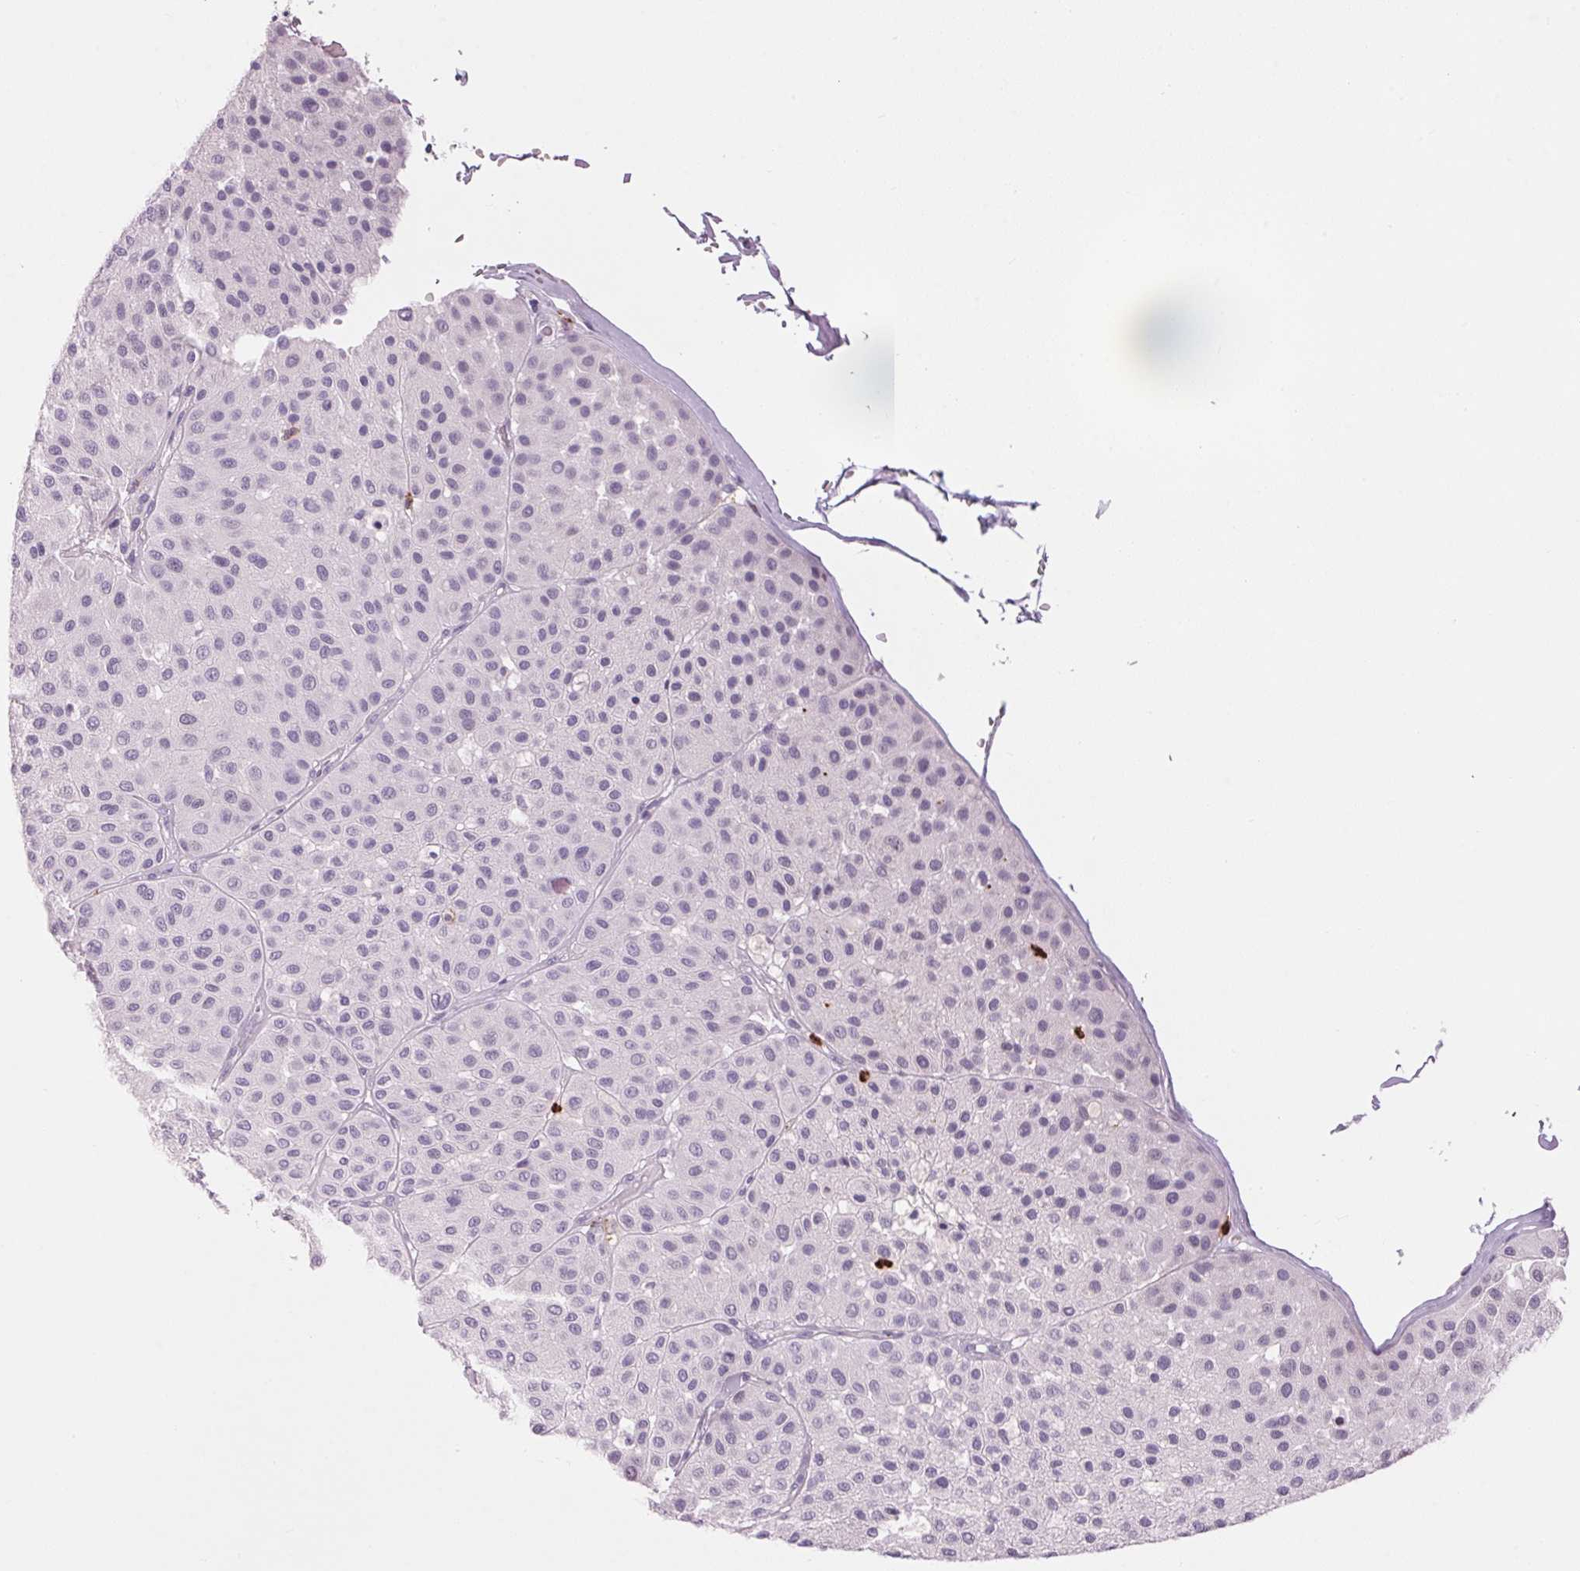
{"staining": {"intensity": "negative", "quantity": "none", "location": "none"}, "tissue": "melanoma", "cell_type": "Tumor cells", "image_type": "cancer", "snomed": [{"axis": "morphology", "description": "Malignant melanoma, Metastatic site"}, {"axis": "topography", "description": "Smooth muscle"}], "caption": "Protein analysis of malignant melanoma (metastatic site) displays no significant positivity in tumor cells.", "gene": "KLK7", "patient": {"sex": "male", "age": 41}}